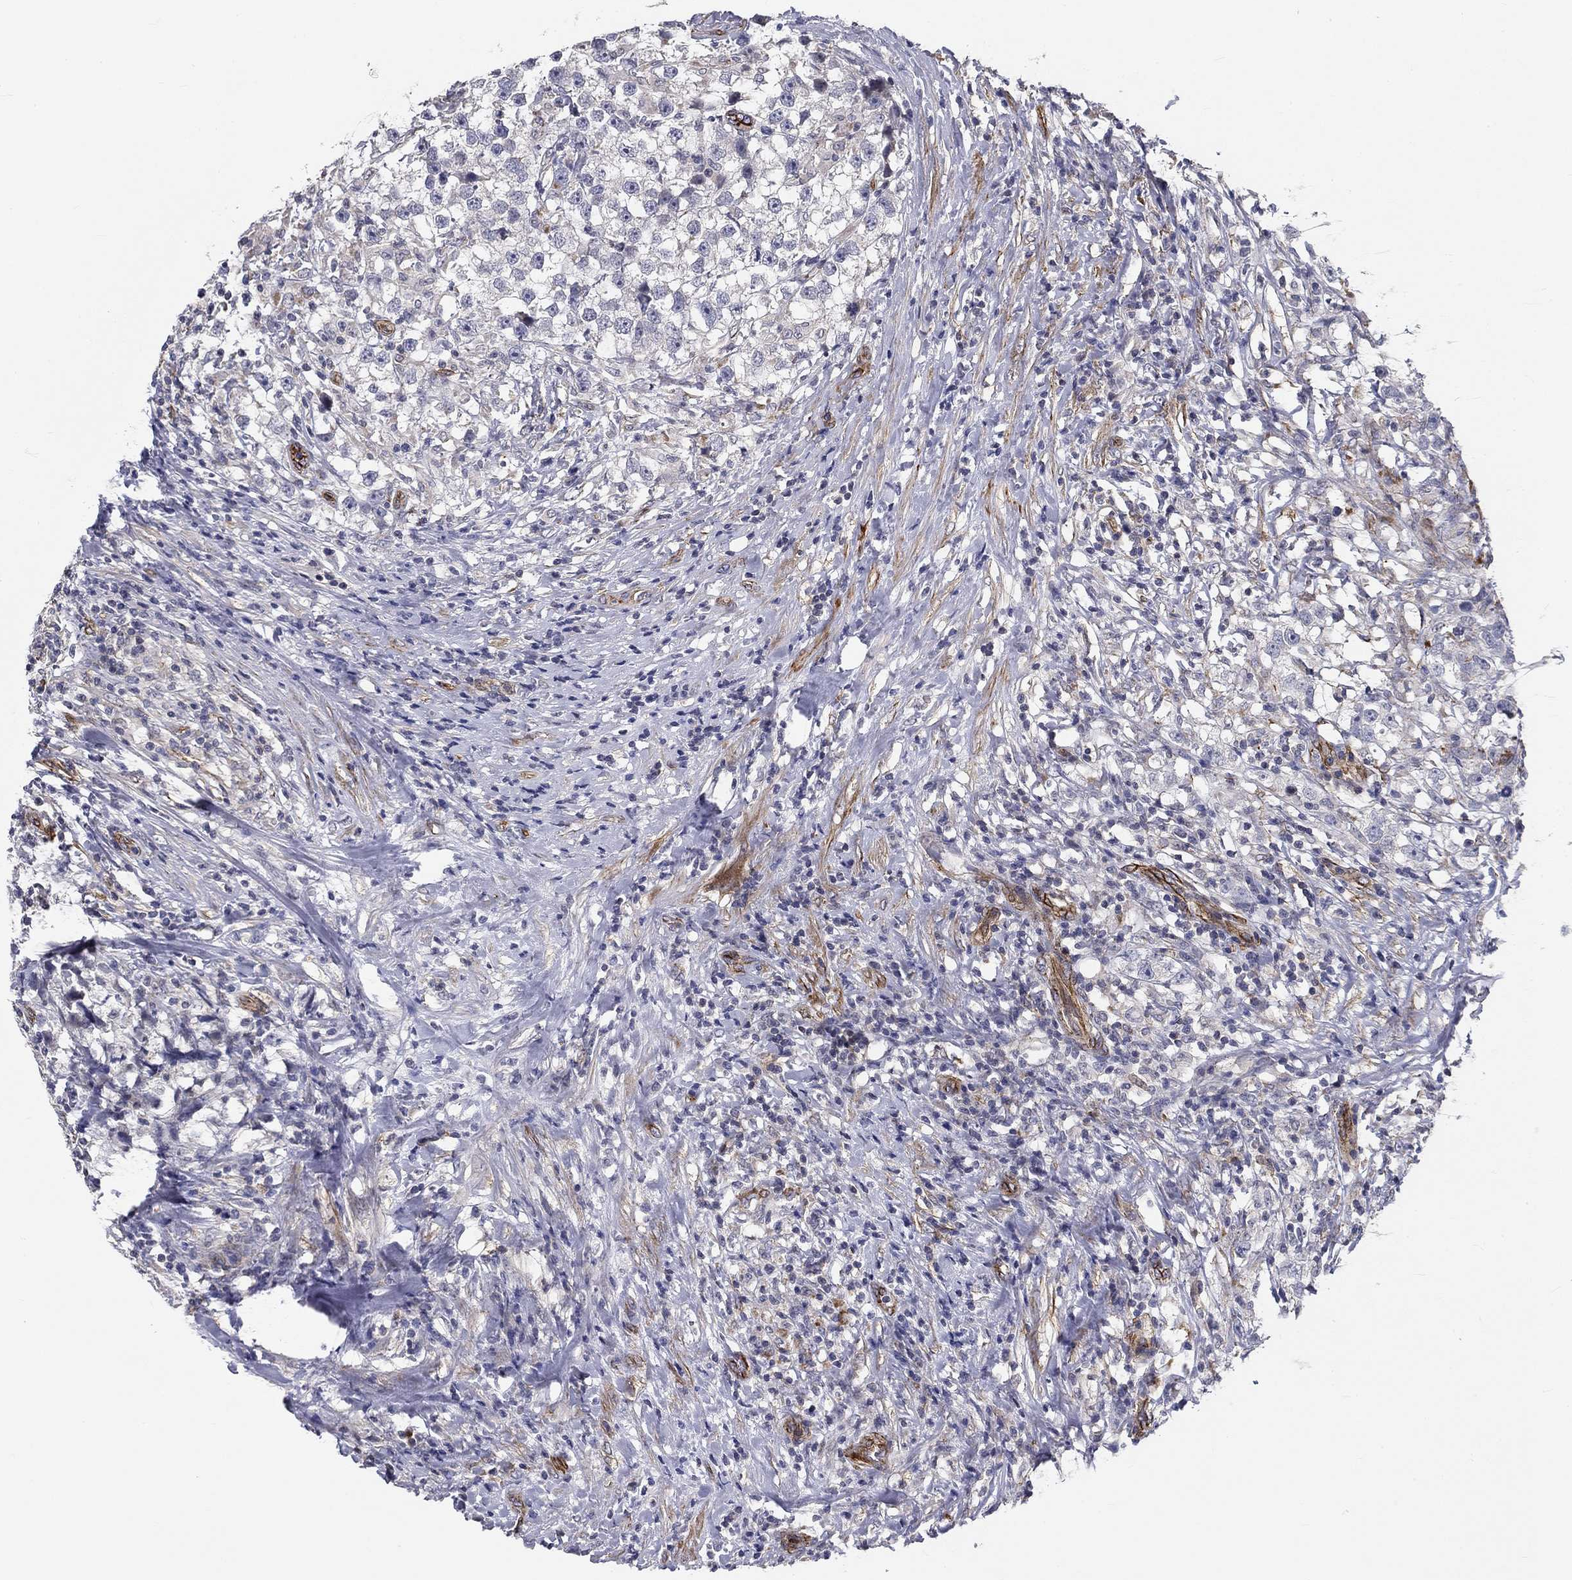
{"staining": {"intensity": "negative", "quantity": "none", "location": "none"}, "tissue": "testis cancer", "cell_type": "Tumor cells", "image_type": "cancer", "snomed": [{"axis": "morphology", "description": "Seminoma, NOS"}, {"axis": "topography", "description": "Testis"}], "caption": "Tumor cells show no significant staining in seminoma (testis). (Brightfield microscopy of DAB immunohistochemistry at high magnification).", "gene": "SYNC", "patient": {"sex": "male", "age": 46}}